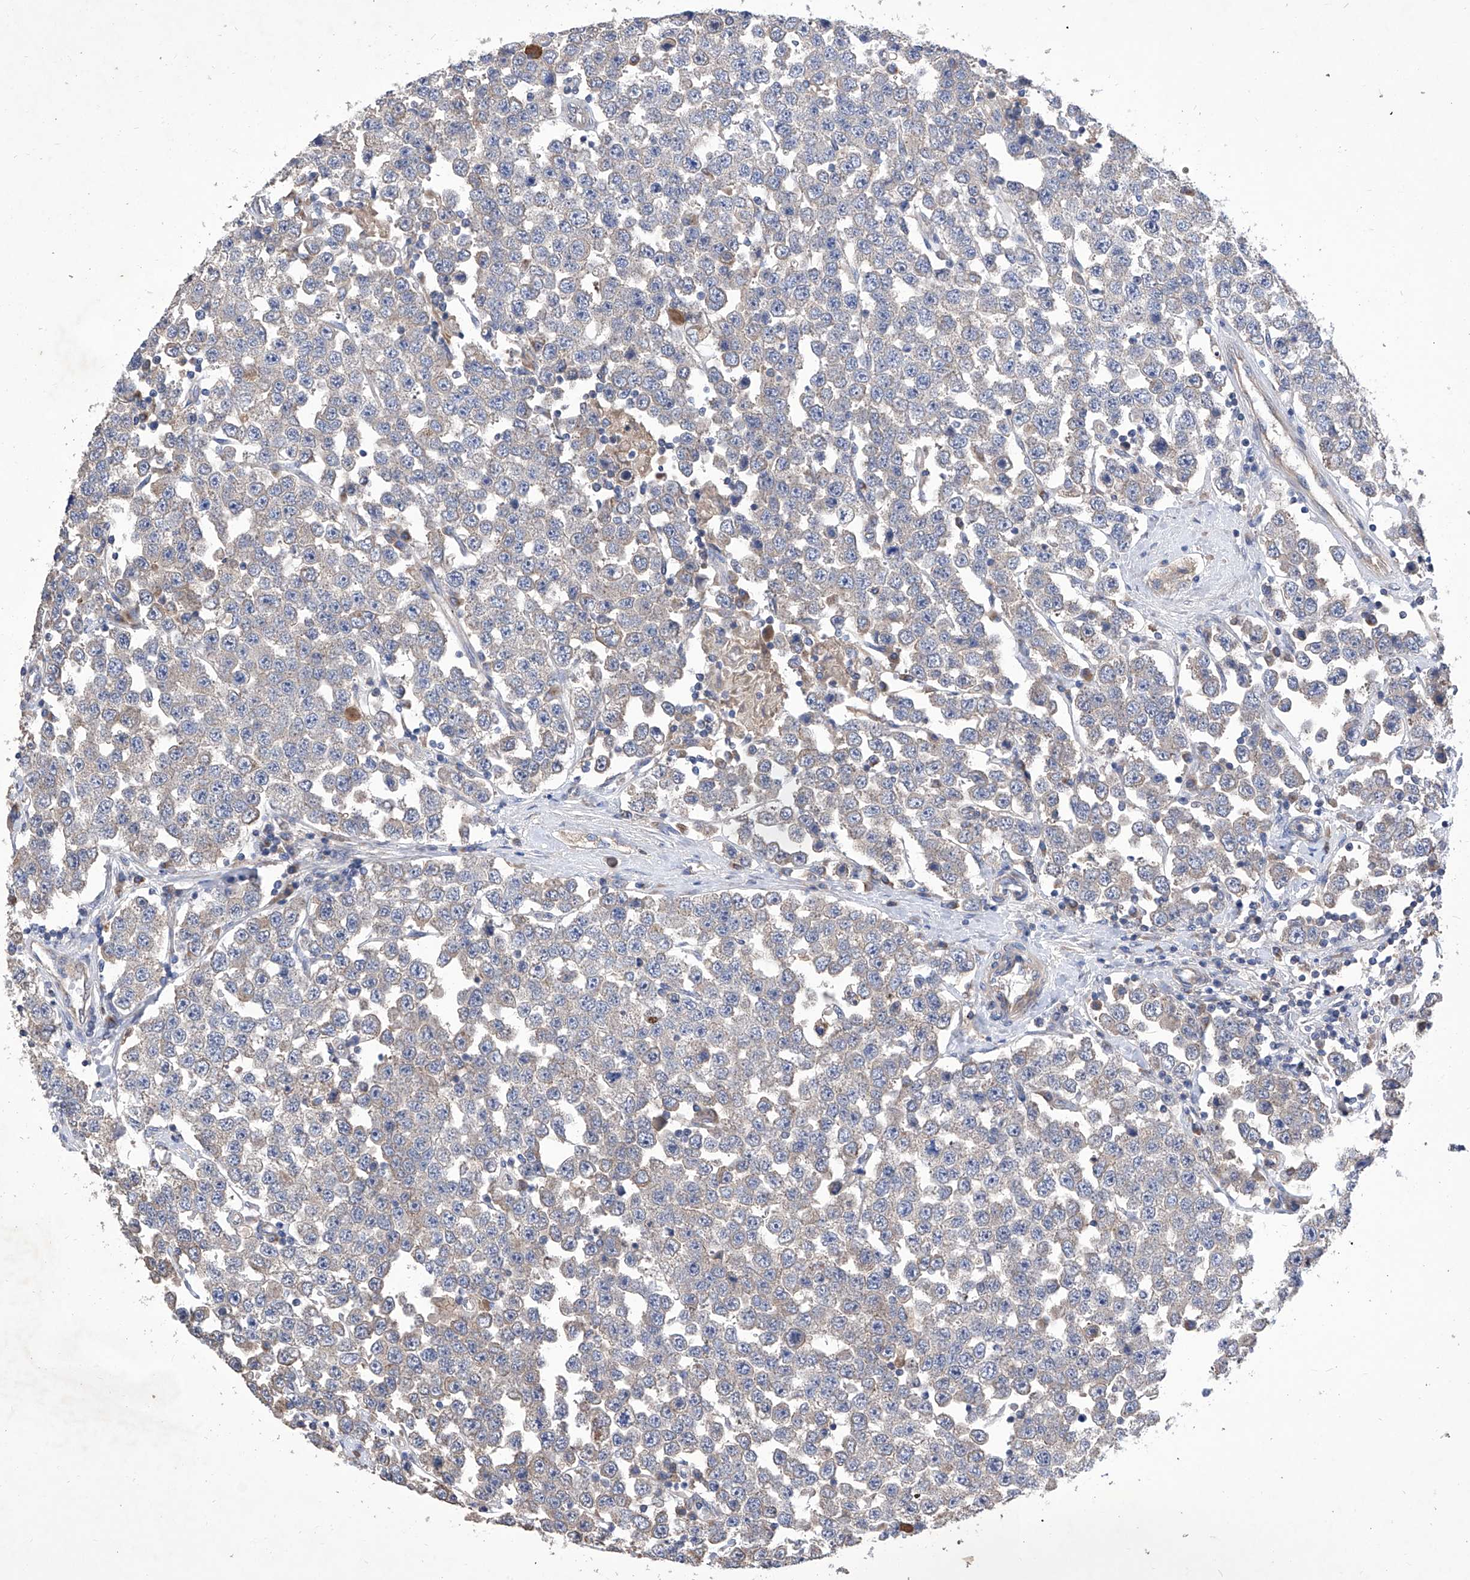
{"staining": {"intensity": "negative", "quantity": "none", "location": "none"}, "tissue": "testis cancer", "cell_type": "Tumor cells", "image_type": "cancer", "snomed": [{"axis": "morphology", "description": "Seminoma, NOS"}, {"axis": "topography", "description": "Testis"}], "caption": "The micrograph reveals no staining of tumor cells in testis cancer (seminoma). The staining is performed using DAB brown chromogen with nuclei counter-stained in using hematoxylin.", "gene": "TJAP1", "patient": {"sex": "male", "age": 28}}